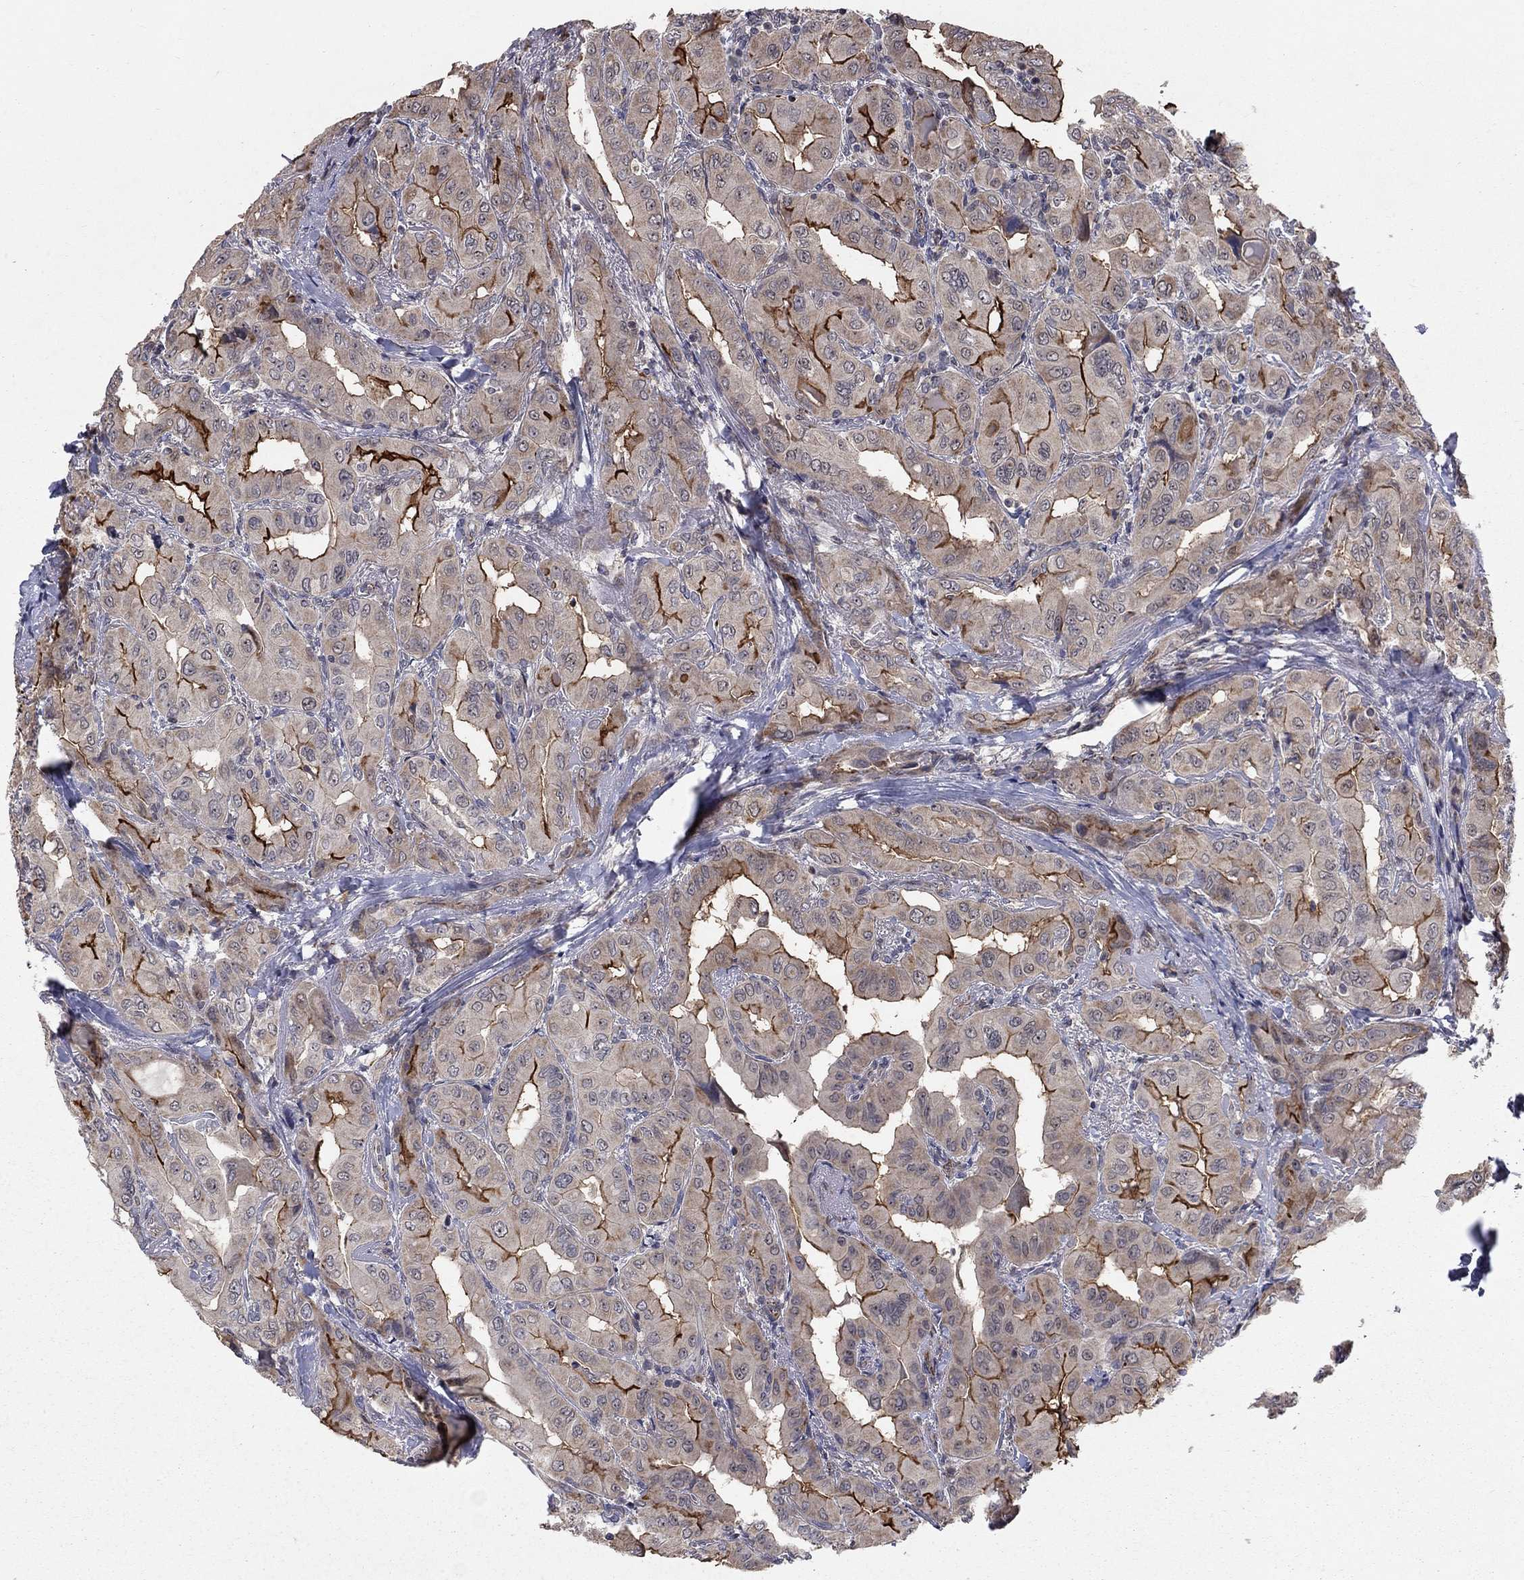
{"staining": {"intensity": "strong", "quantity": "<25%", "location": "cytoplasmic/membranous"}, "tissue": "thyroid cancer", "cell_type": "Tumor cells", "image_type": "cancer", "snomed": [{"axis": "morphology", "description": "Normal tissue, NOS"}, {"axis": "morphology", "description": "Papillary adenocarcinoma, NOS"}, {"axis": "topography", "description": "Thyroid gland"}], "caption": "Tumor cells show medium levels of strong cytoplasmic/membranous staining in about <25% of cells in human thyroid cancer (papillary adenocarcinoma).", "gene": "MSRA", "patient": {"sex": "female", "age": 66}}